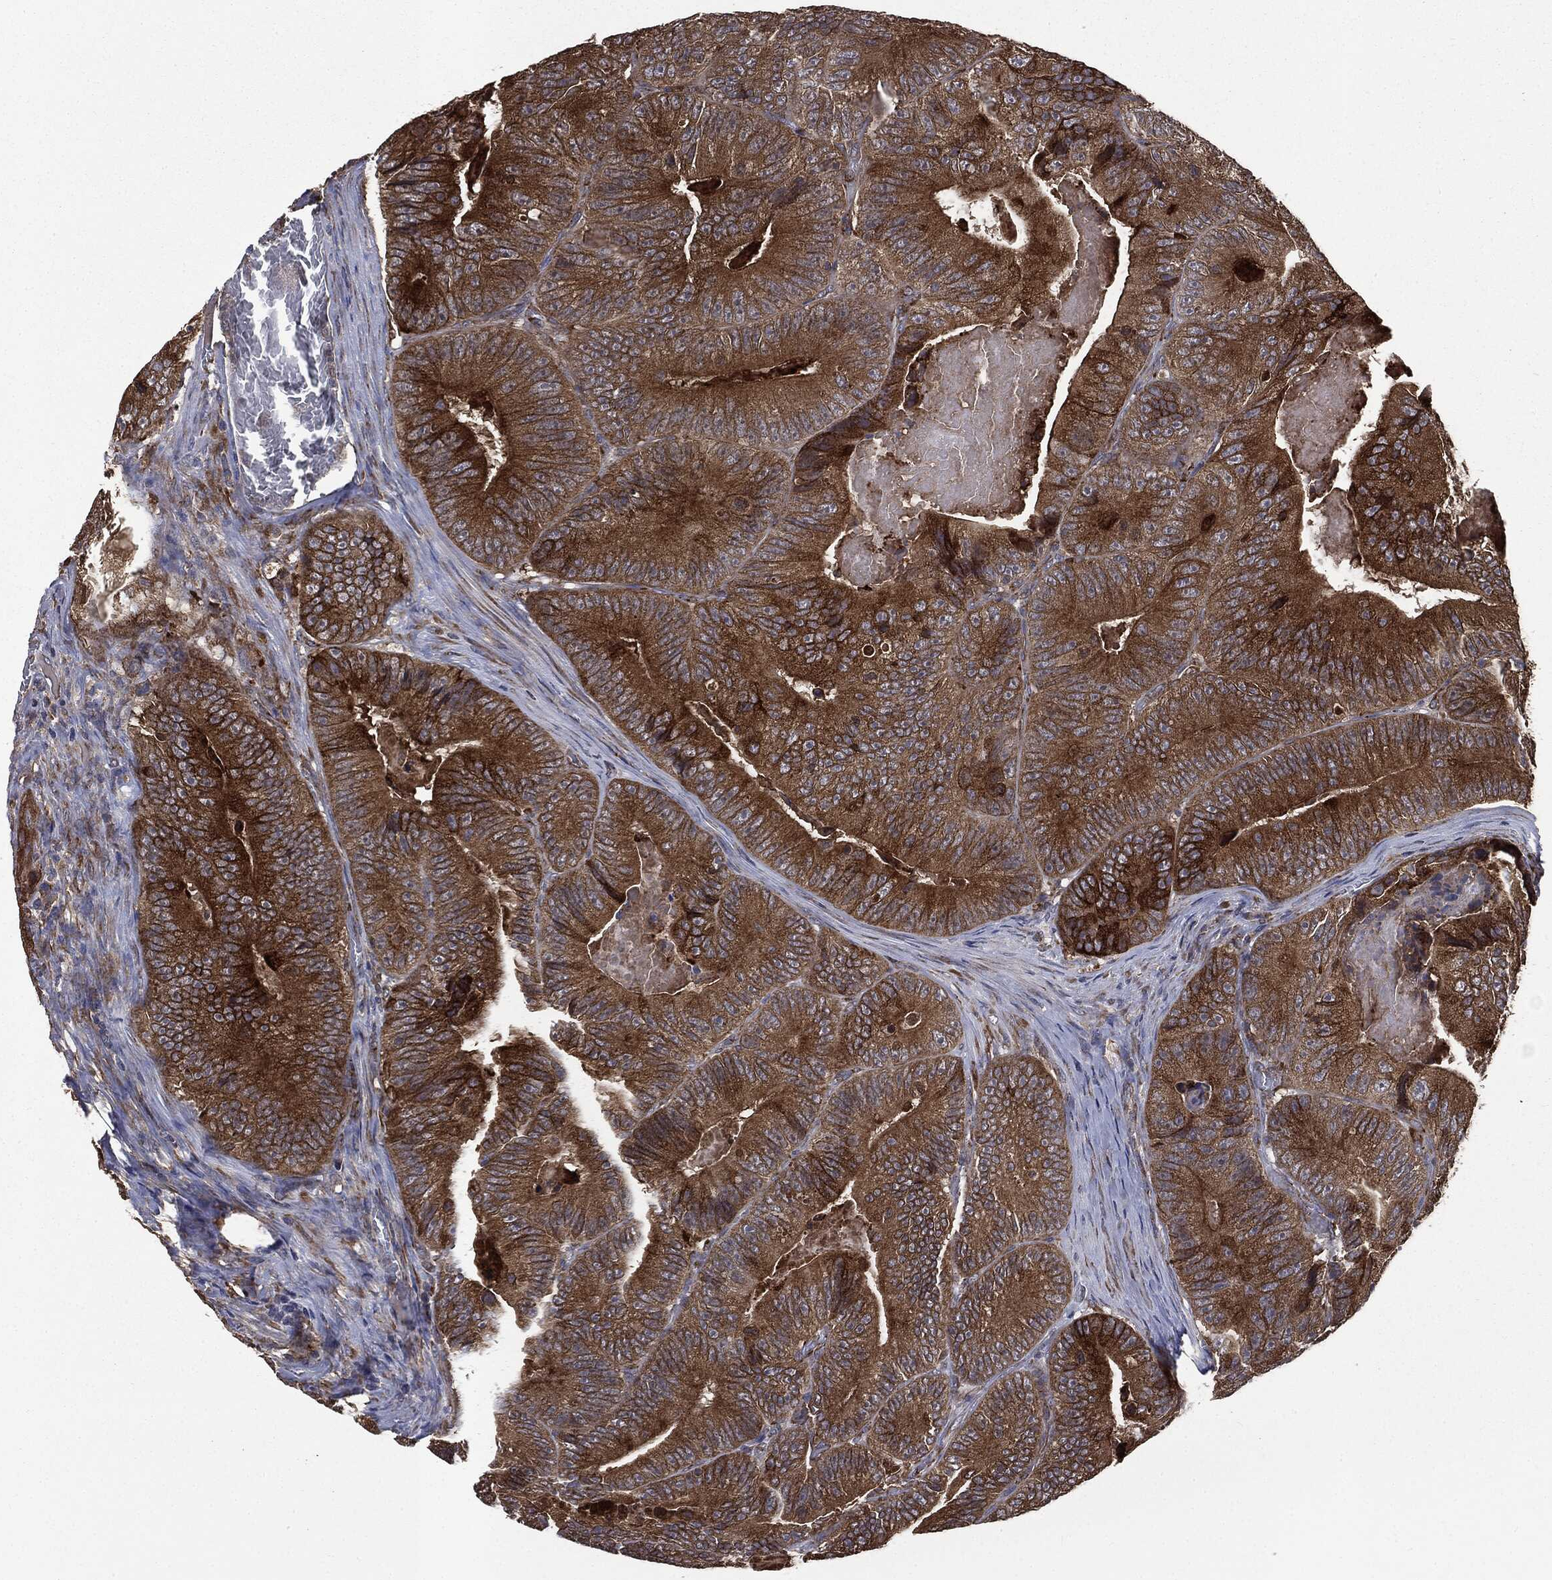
{"staining": {"intensity": "strong", "quantity": ">75%", "location": "cytoplasmic/membranous"}, "tissue": "colorectal cancer", "cell_type": "Tumor cells", "image_type": "cancer", "snomed": [{"axis": "morphology", "description": "Adenocarcinoma, NOS"}, {"axis": "topography", "description": "Colon"}], "caption": "Immunohistochemical staining of colorectal adenocarcinoma reveals high levels of strong cytoplasmic/membranous expression in about >75% of tumor cells. Nuclei are stained in blue.", "gene": "PLOD3", "patient": {"sex": "female", "age": 86}}